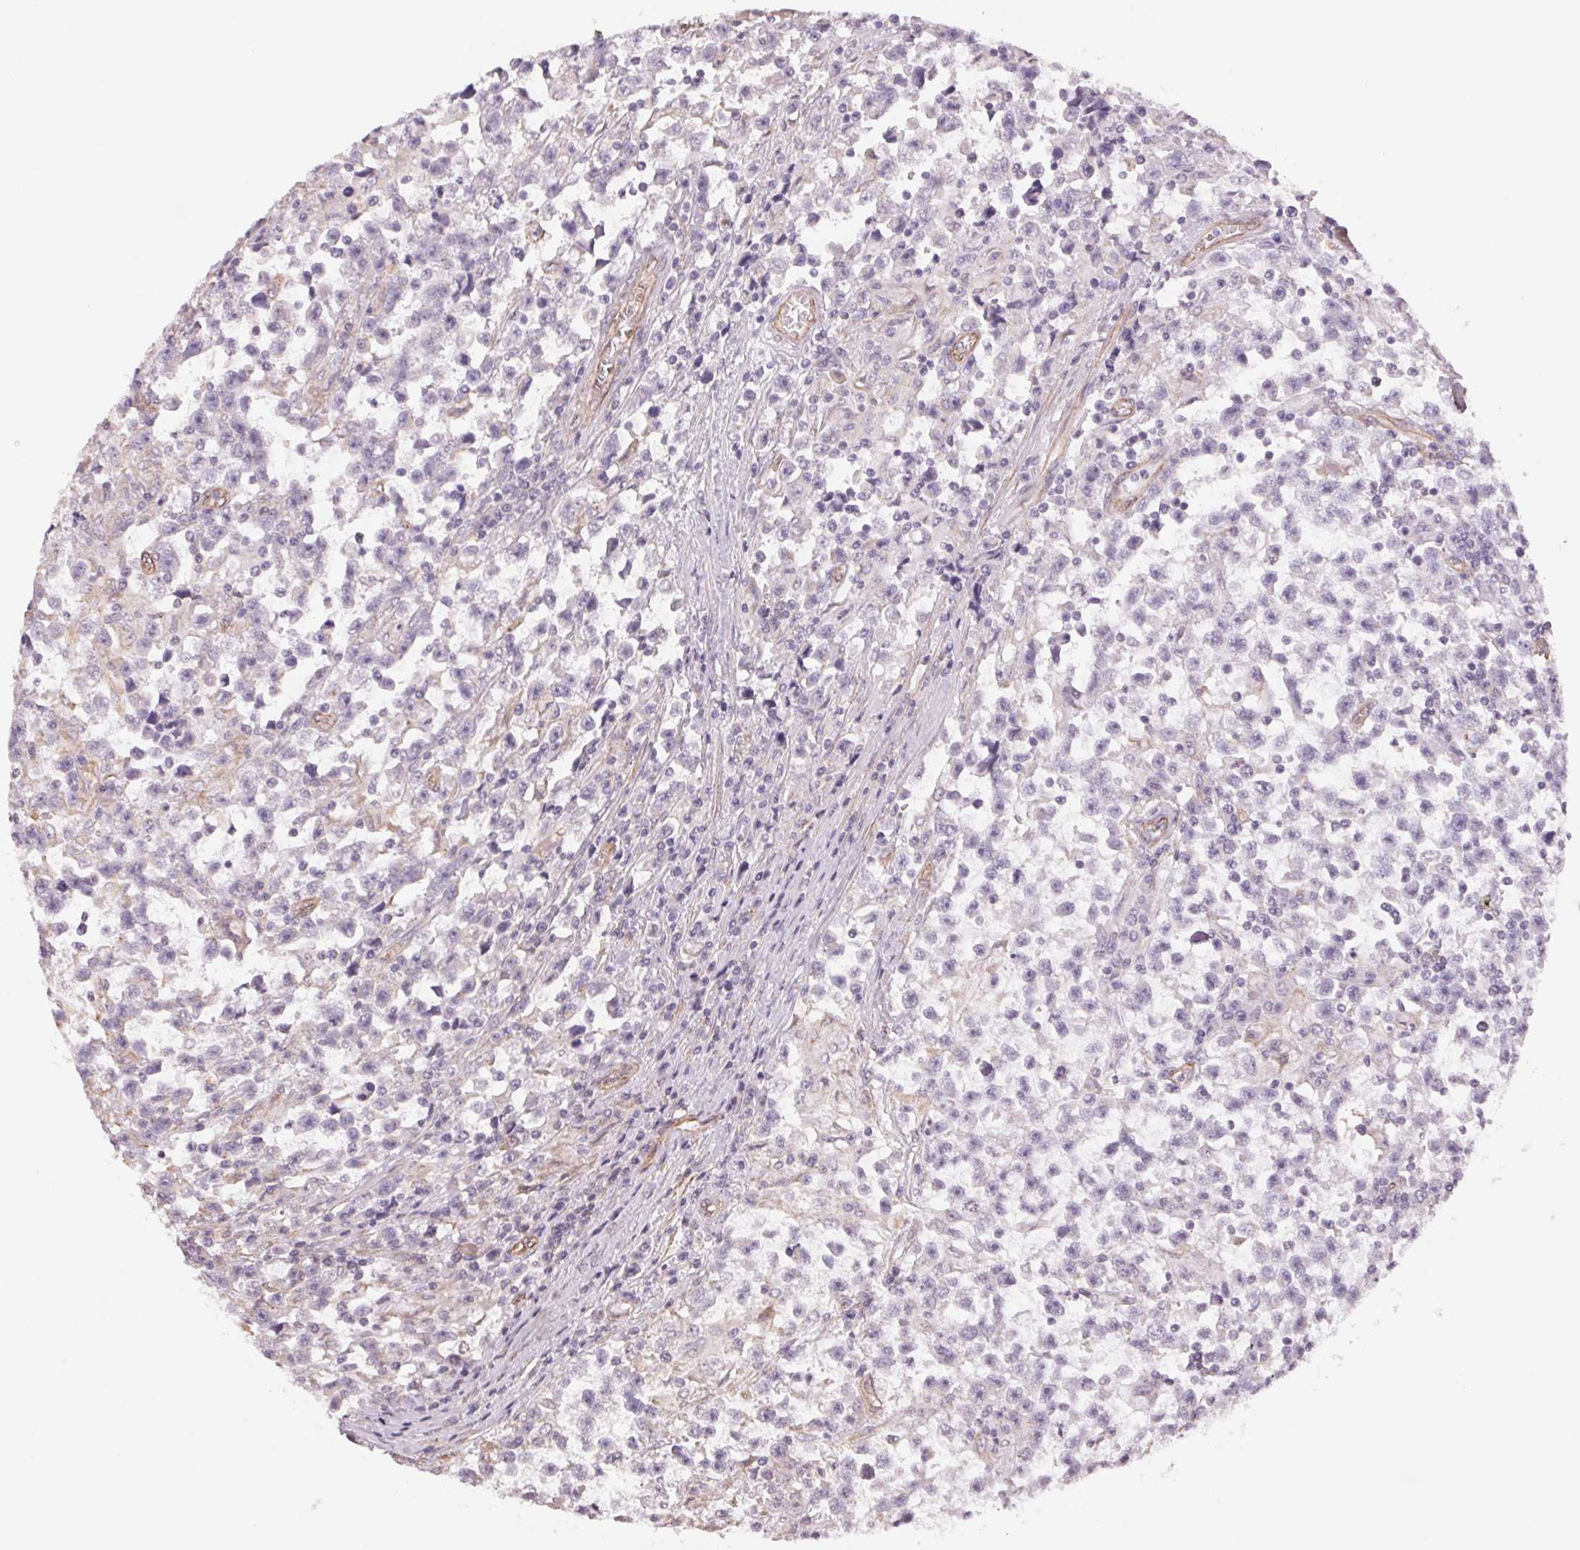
{"staining": {"intensity": "negative", "quantity": "none", "location": "none"}, "tissue": "testis cancer", "cell_type": "Tumor cells", "image_type": "cancer", "snomed": [{"axis": "morphology", "description": "Seminoma, NOS"}, {"axis": "topography", "description": "Testis"}], "caption": "This photomicrograph is of testis cancer (seminoma) stained with immunohistochemistry (IHC) to label a protein in brown with the nuclei are counter-stained blue. There is no positivity in tumor cells.", "gene": "PLA2G4F", "patient": {"sex": "male", "age": 31}}